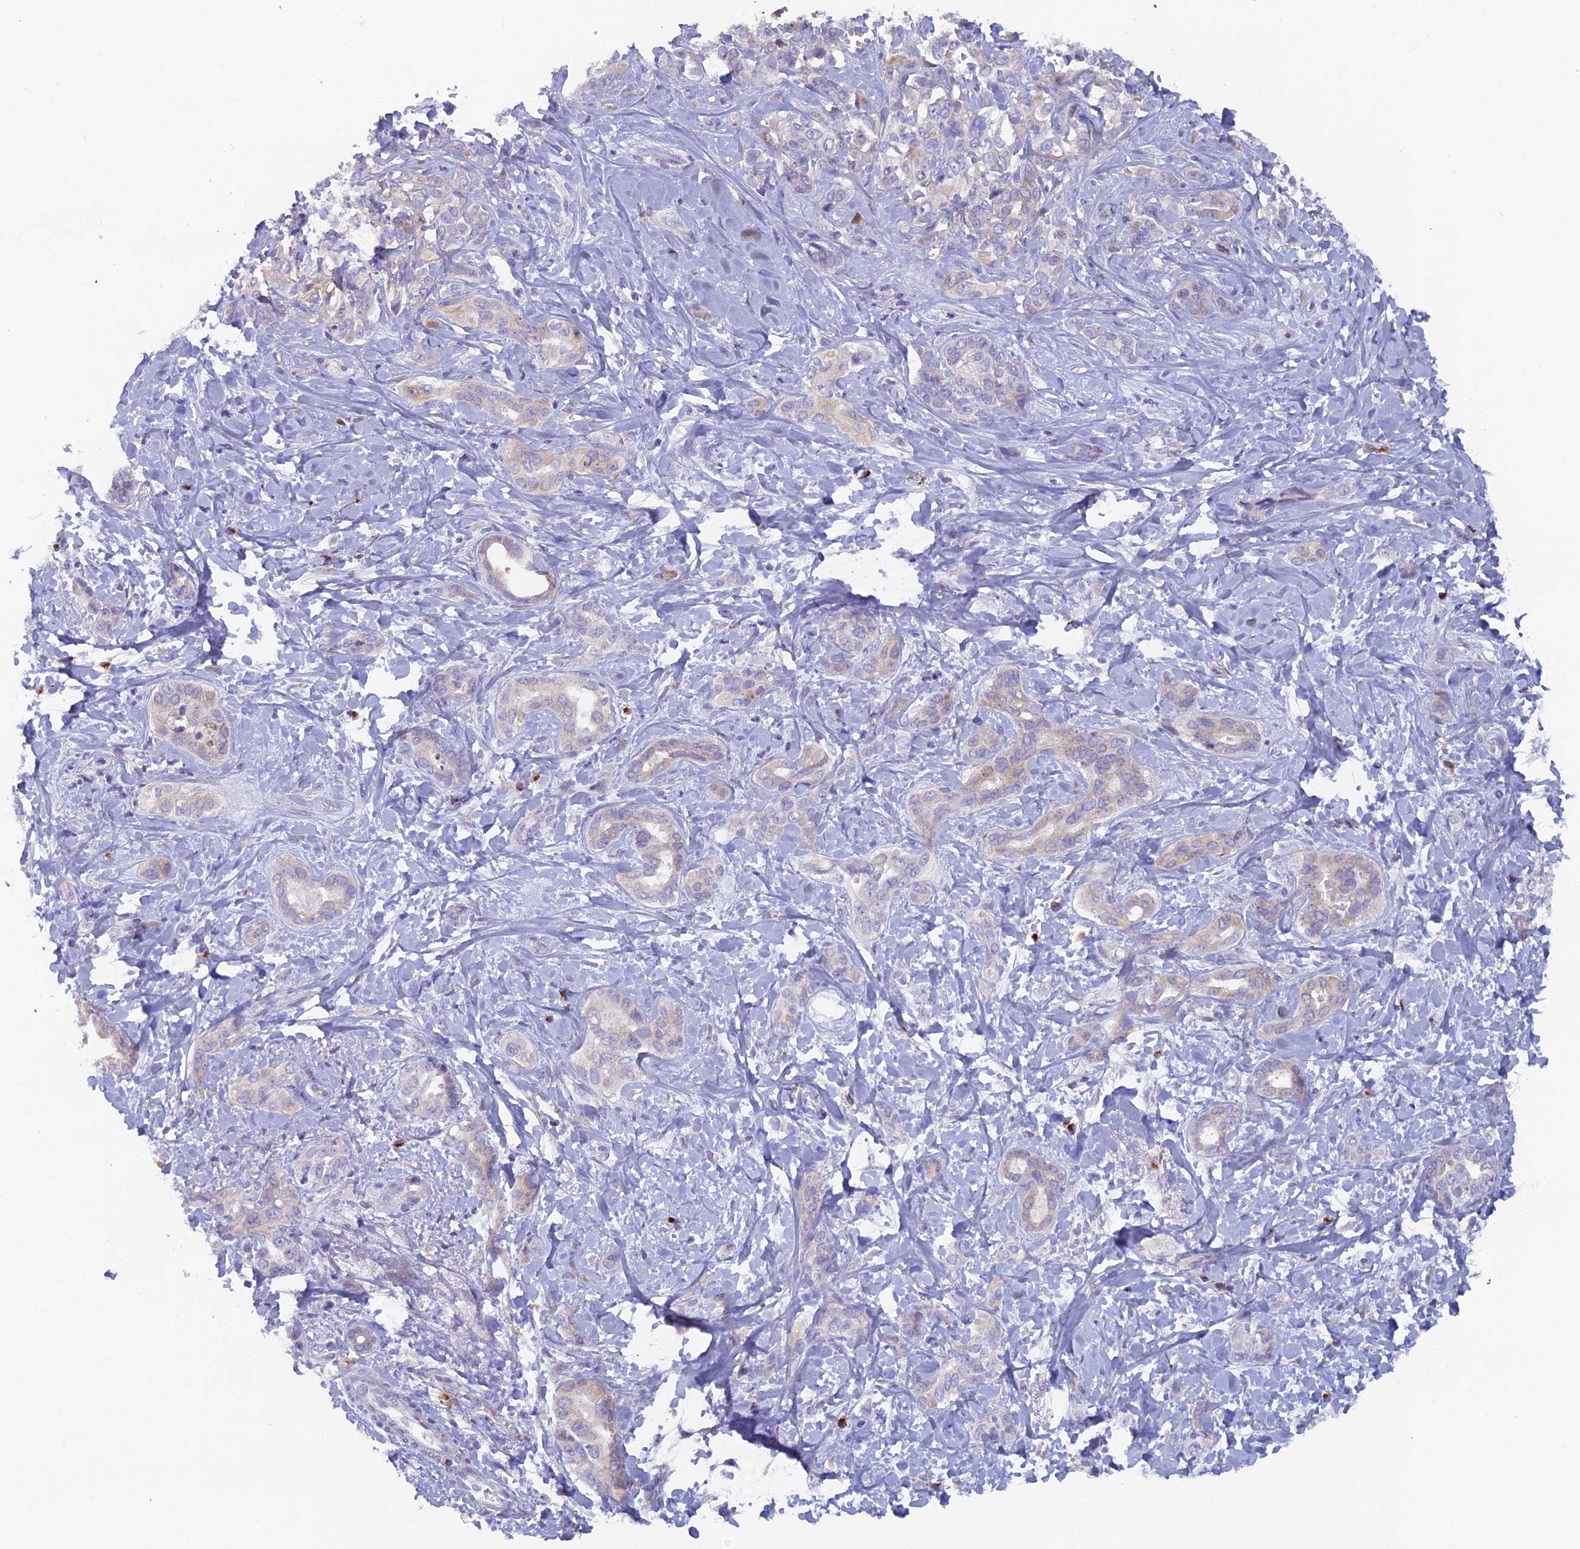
{"staining": {"intensity": "weak", "quantity": "<25%", "location": "cytoplasmic/membranous"}, "tissue": "liver cancer", "cell_type": "Tumor cells", "image_type": "cancer", "snomed": [{"axis": "morphology", "description": "Cholangiocarcinoma"}, {"axis": "topography", "description": "Liver"}], "caption": "Tumor cells are negative for brown protein staining in liver cancer.", "gene": "B9D2", "patient": {"sex": "female", "age": 77}}